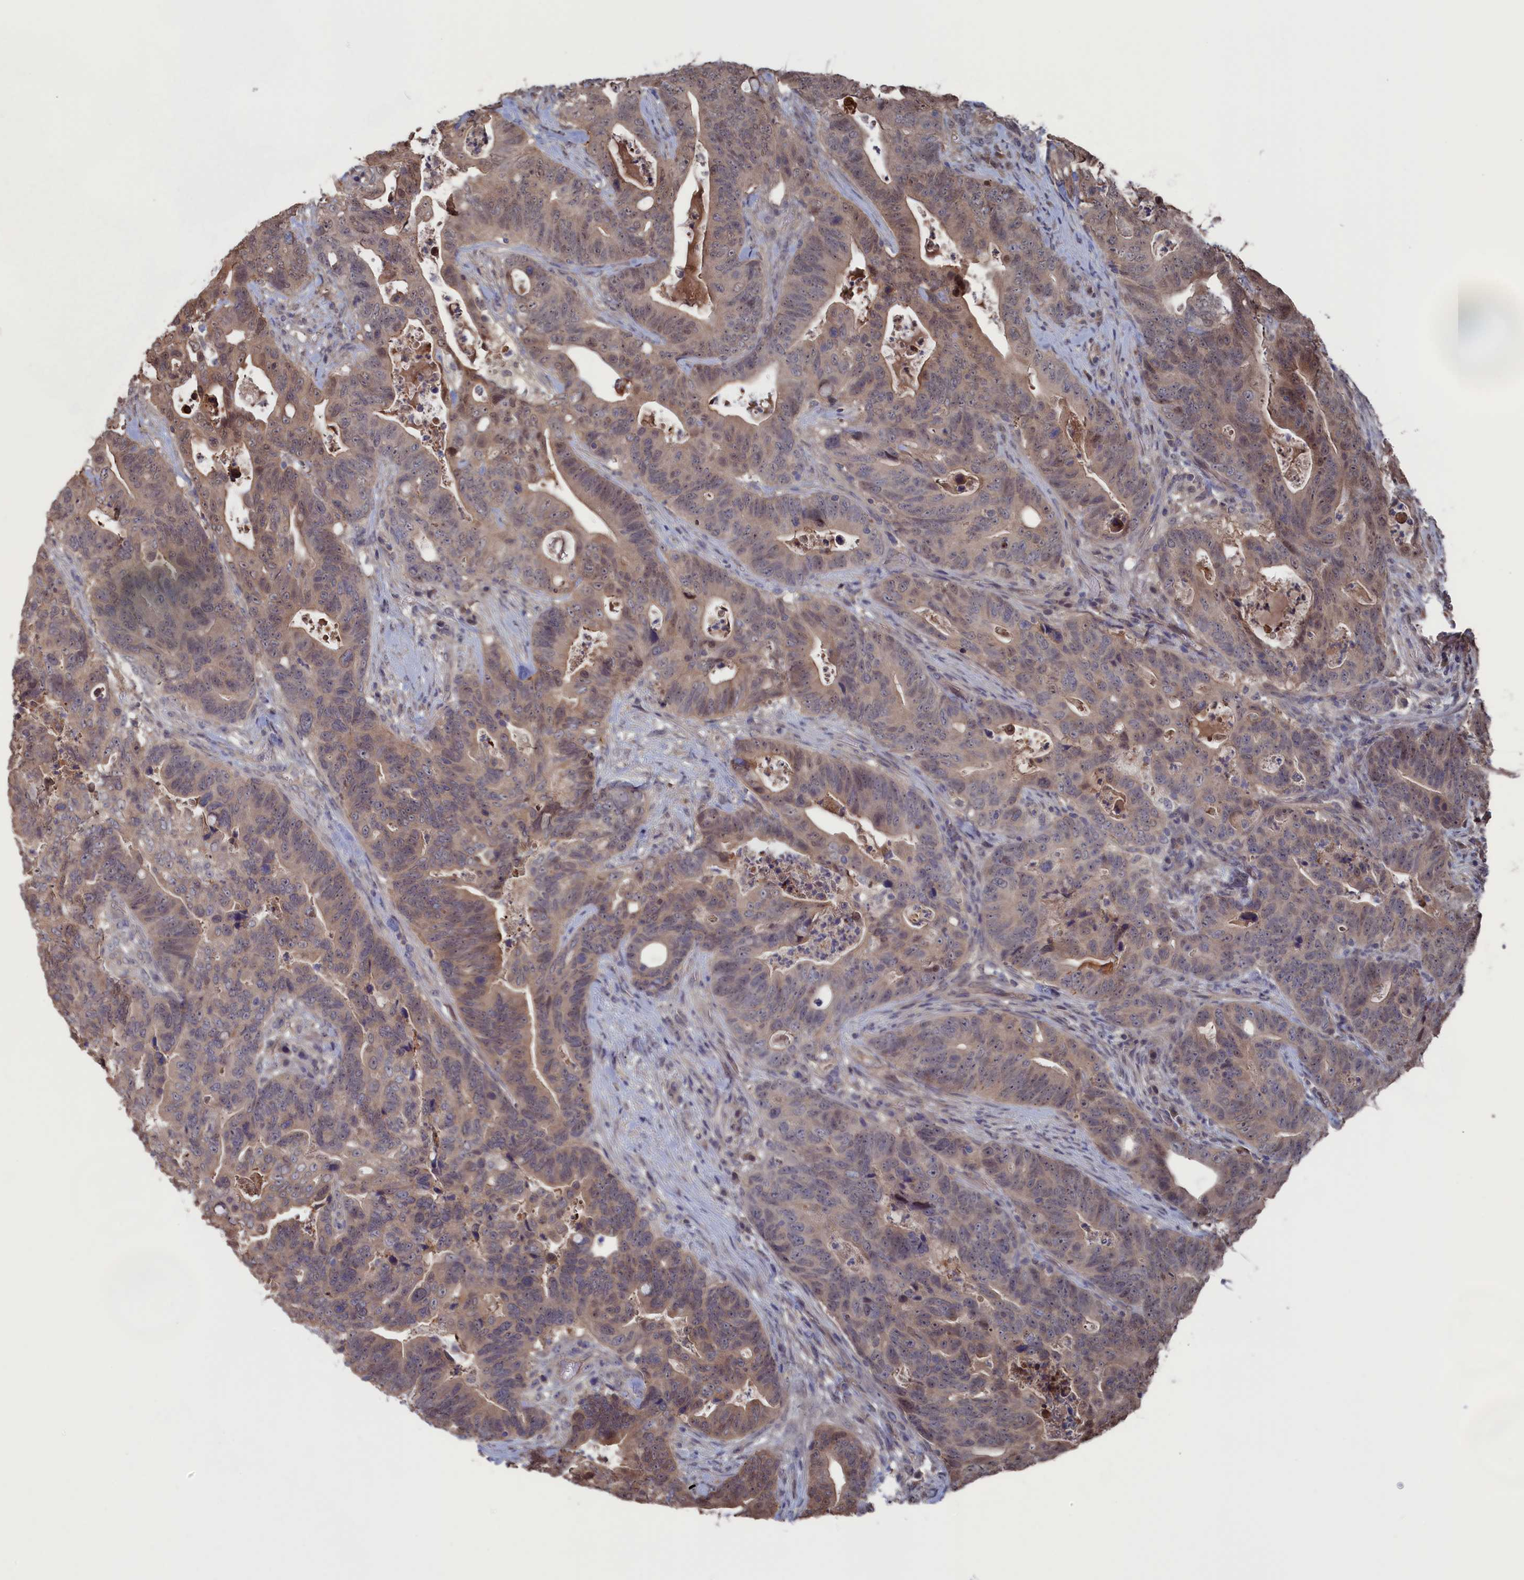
{"staining": {"intensity": "weak", "quantity": "25%-75%", "location": "cytoplasmic/membranous,nuclear"}, "tissue": "colorectal cancer", "cell_type": "Tumor cells", "image_type": "cancer", "snomed": [{"axis": "morphology", "description": "Adenocarcinoma, NOS"}, {"axis": "topography", "description": "Colon"}], "caption": "Colorectal adenocarcinoma stained with a protein marker demonstrates weak staining in tumor cells.", "gene": "NUTF2", "patient": {"sex": "female", "age": 82}}